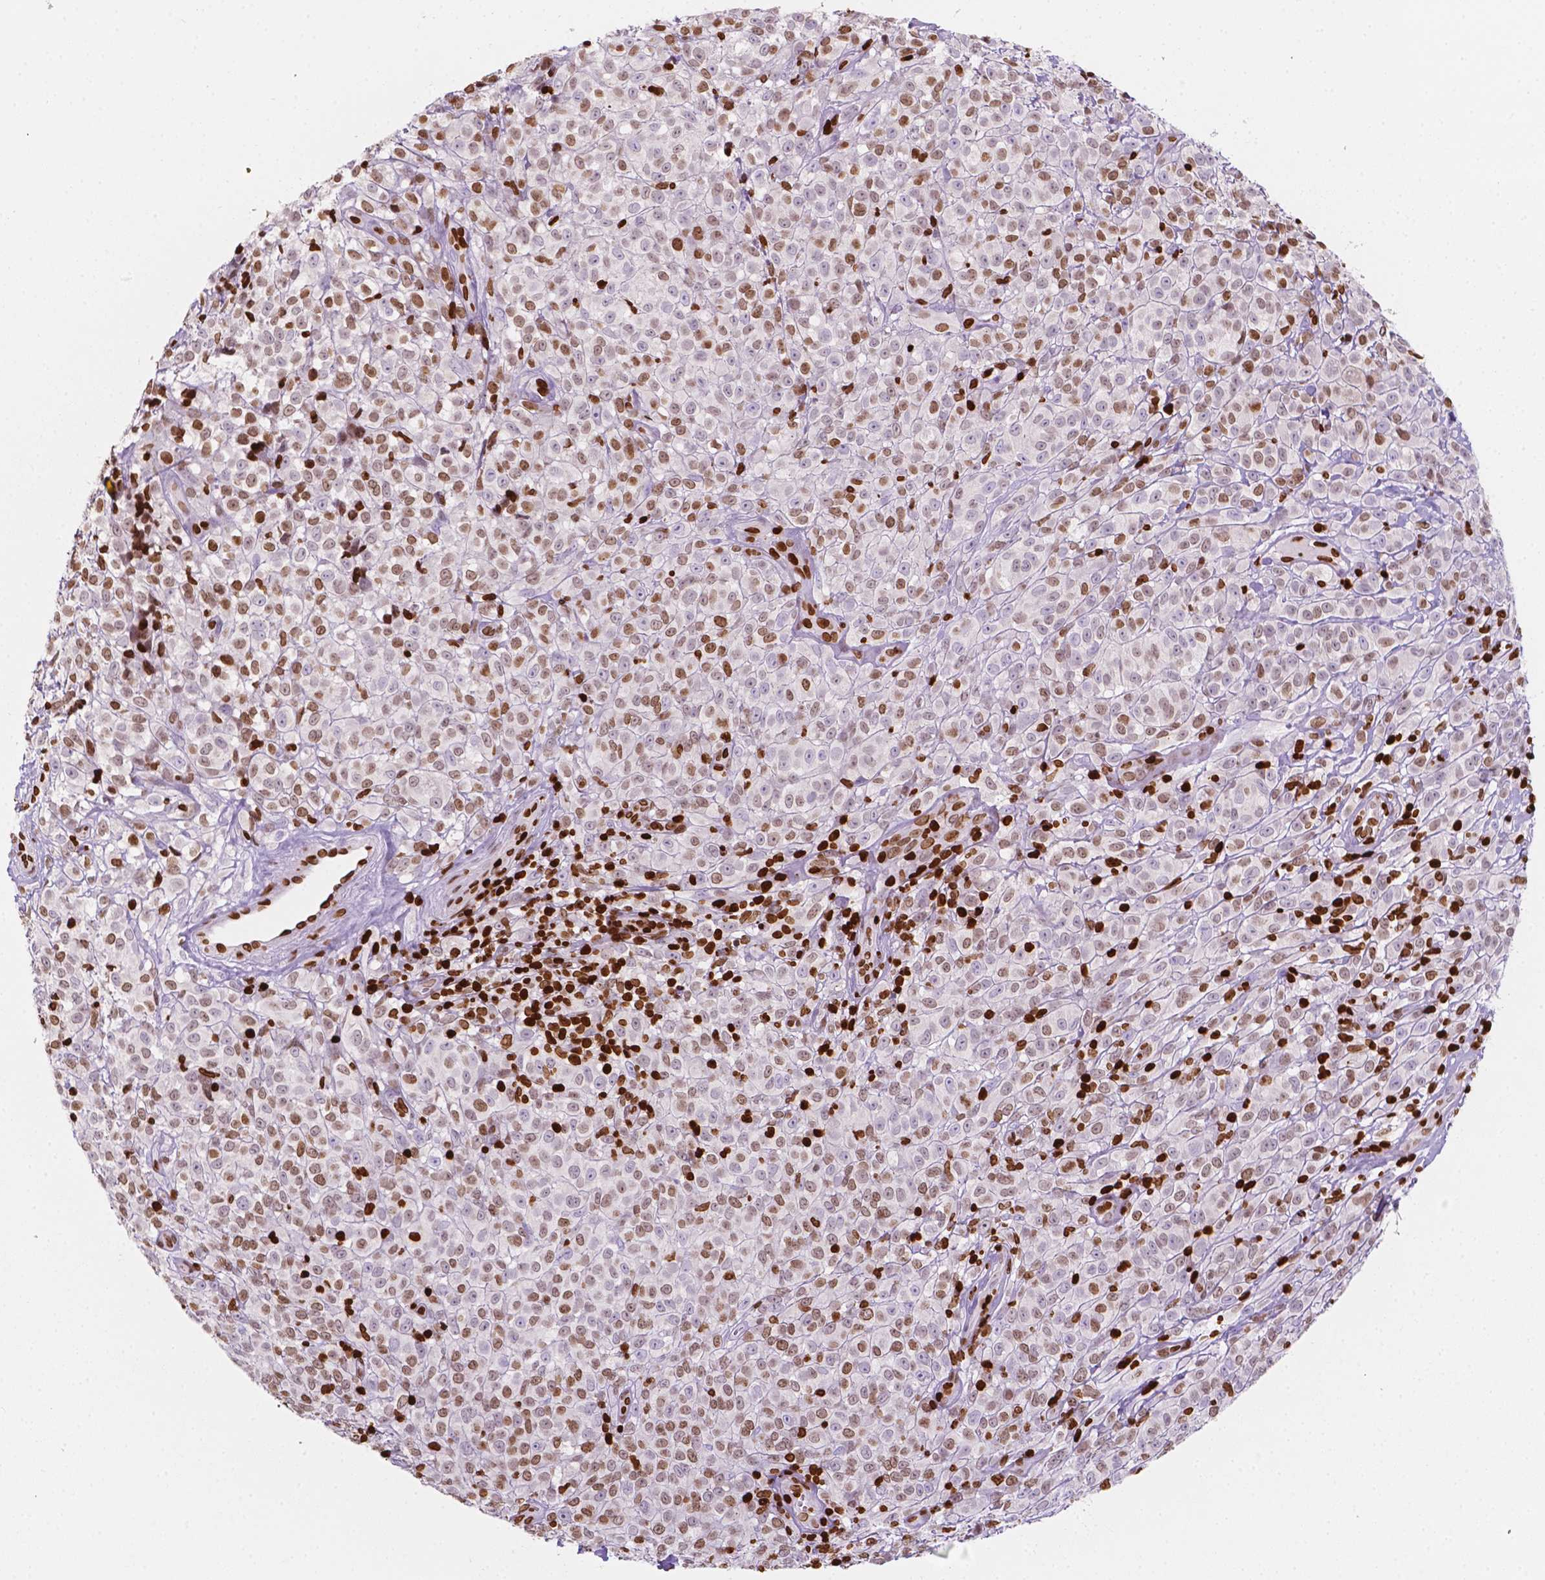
{"staining": {"intensity": "moderate", "quantity": "25%-75%", "location": "nuclear"}, "tissue": "melanoma", "cell_type": "Tumor cells", "image_type": "cancer", "snomed": [{"axis": "morphology", "description": "Malignant melanoma, NOS"}, {"axis": "topography", "description": "Skin"}], "caption": "A brown stain labels moderate nuclear positivity of a protein in malignant melanoma tumor cells.", "gene": "CBY3", "patient": {"sex": "male", "age": 85}}